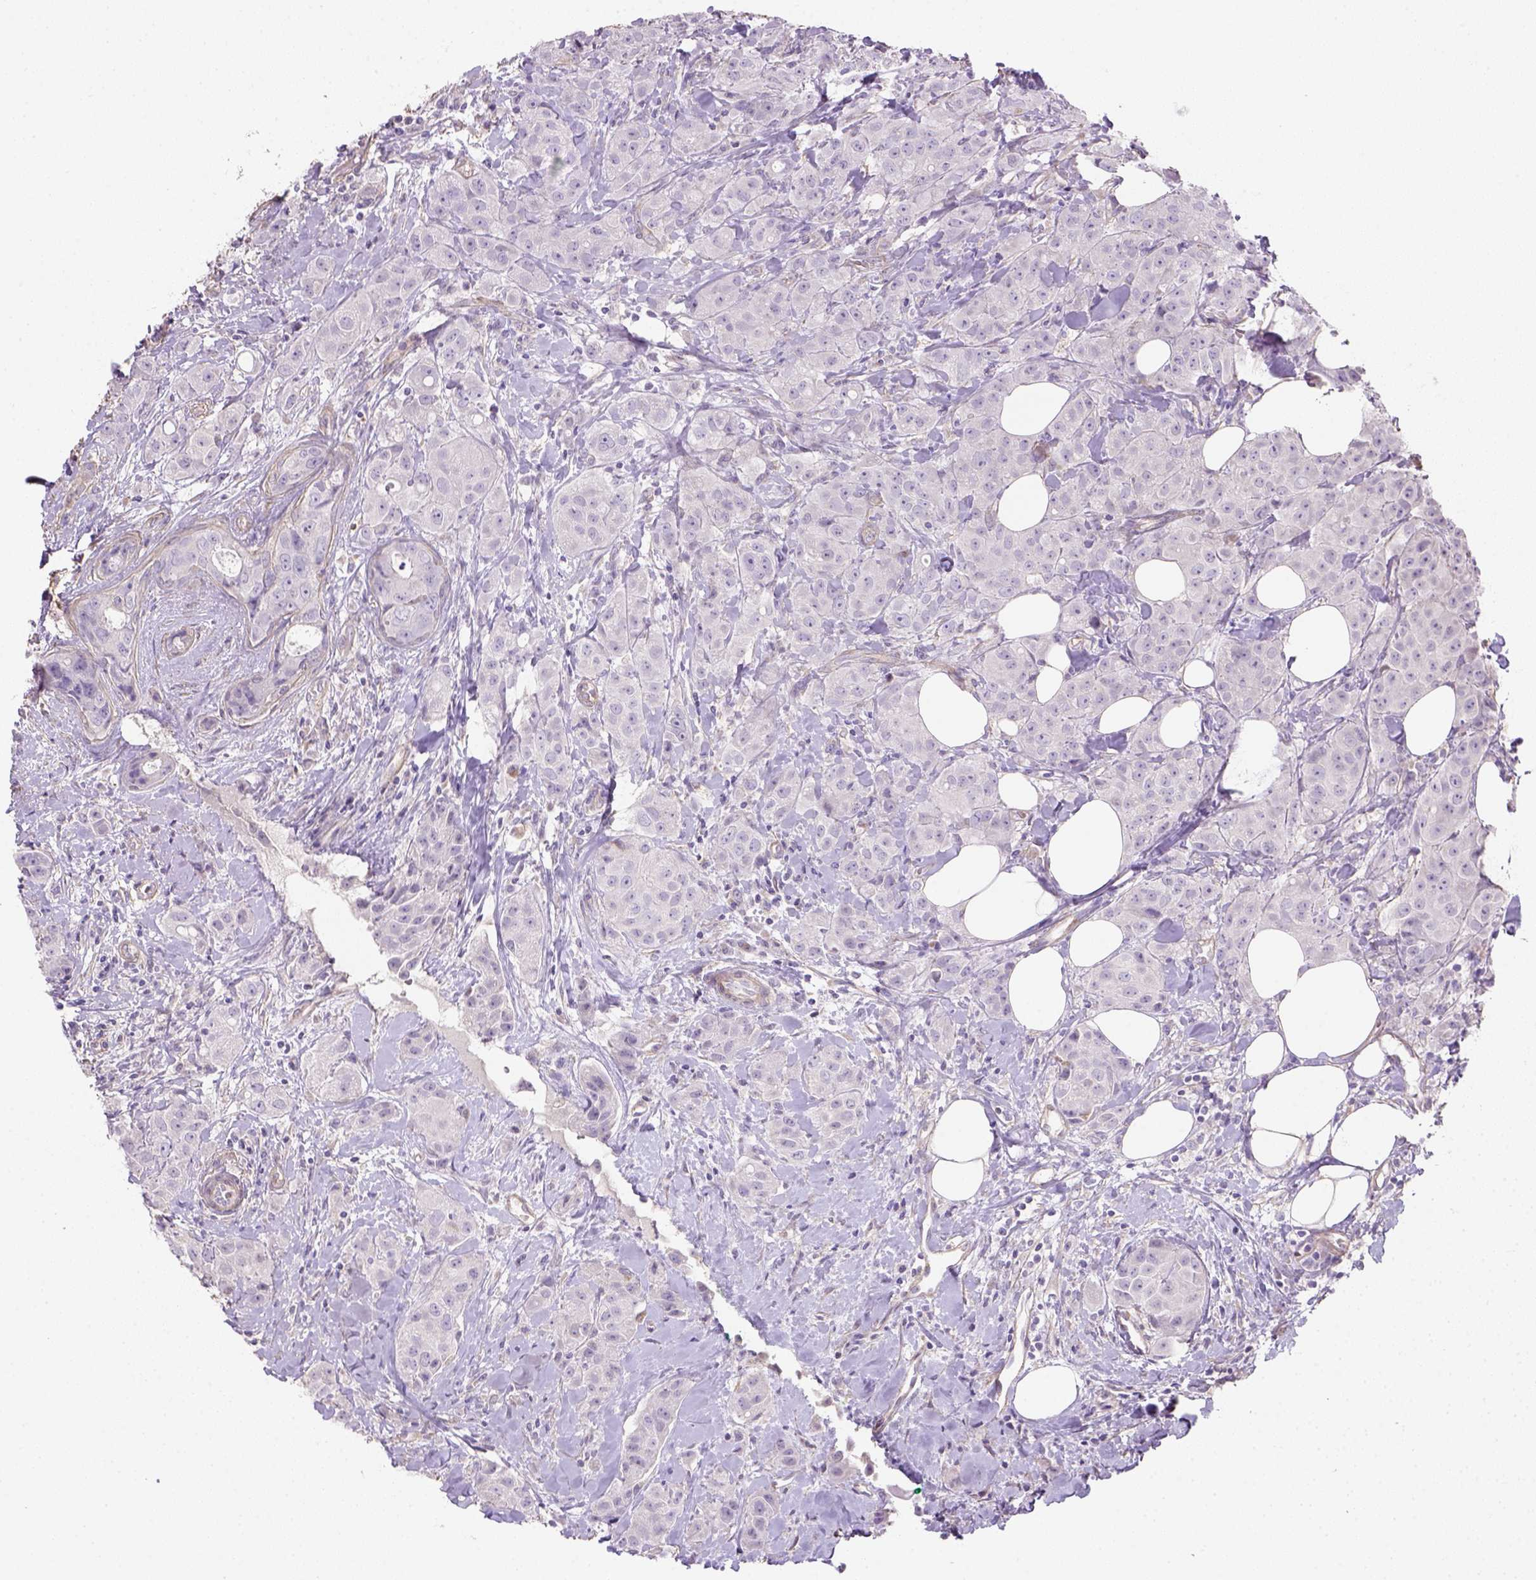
{"staining": {"intensity": "negative", "quantity": "none", "location": "none"}, "tissue": "breast cancer", "cell_type": "Tumor cells", "image_type": "cancer", "snomed": [{"axis": "morphology", "description": "Duct carcinoma"}, {"axis": "topography", "description": "Breast"}], "caption": "The IHC micrograph has no significant expression in tumor cells of breast cancer tissue. The staining was performed using DAB to visualize the protein expression in brown, while the nuclei were stained in blue with hematoxylin (Magnification: 20x).", "gene": "HTRA1", "patient": {"sex": "female", "age": 43}}